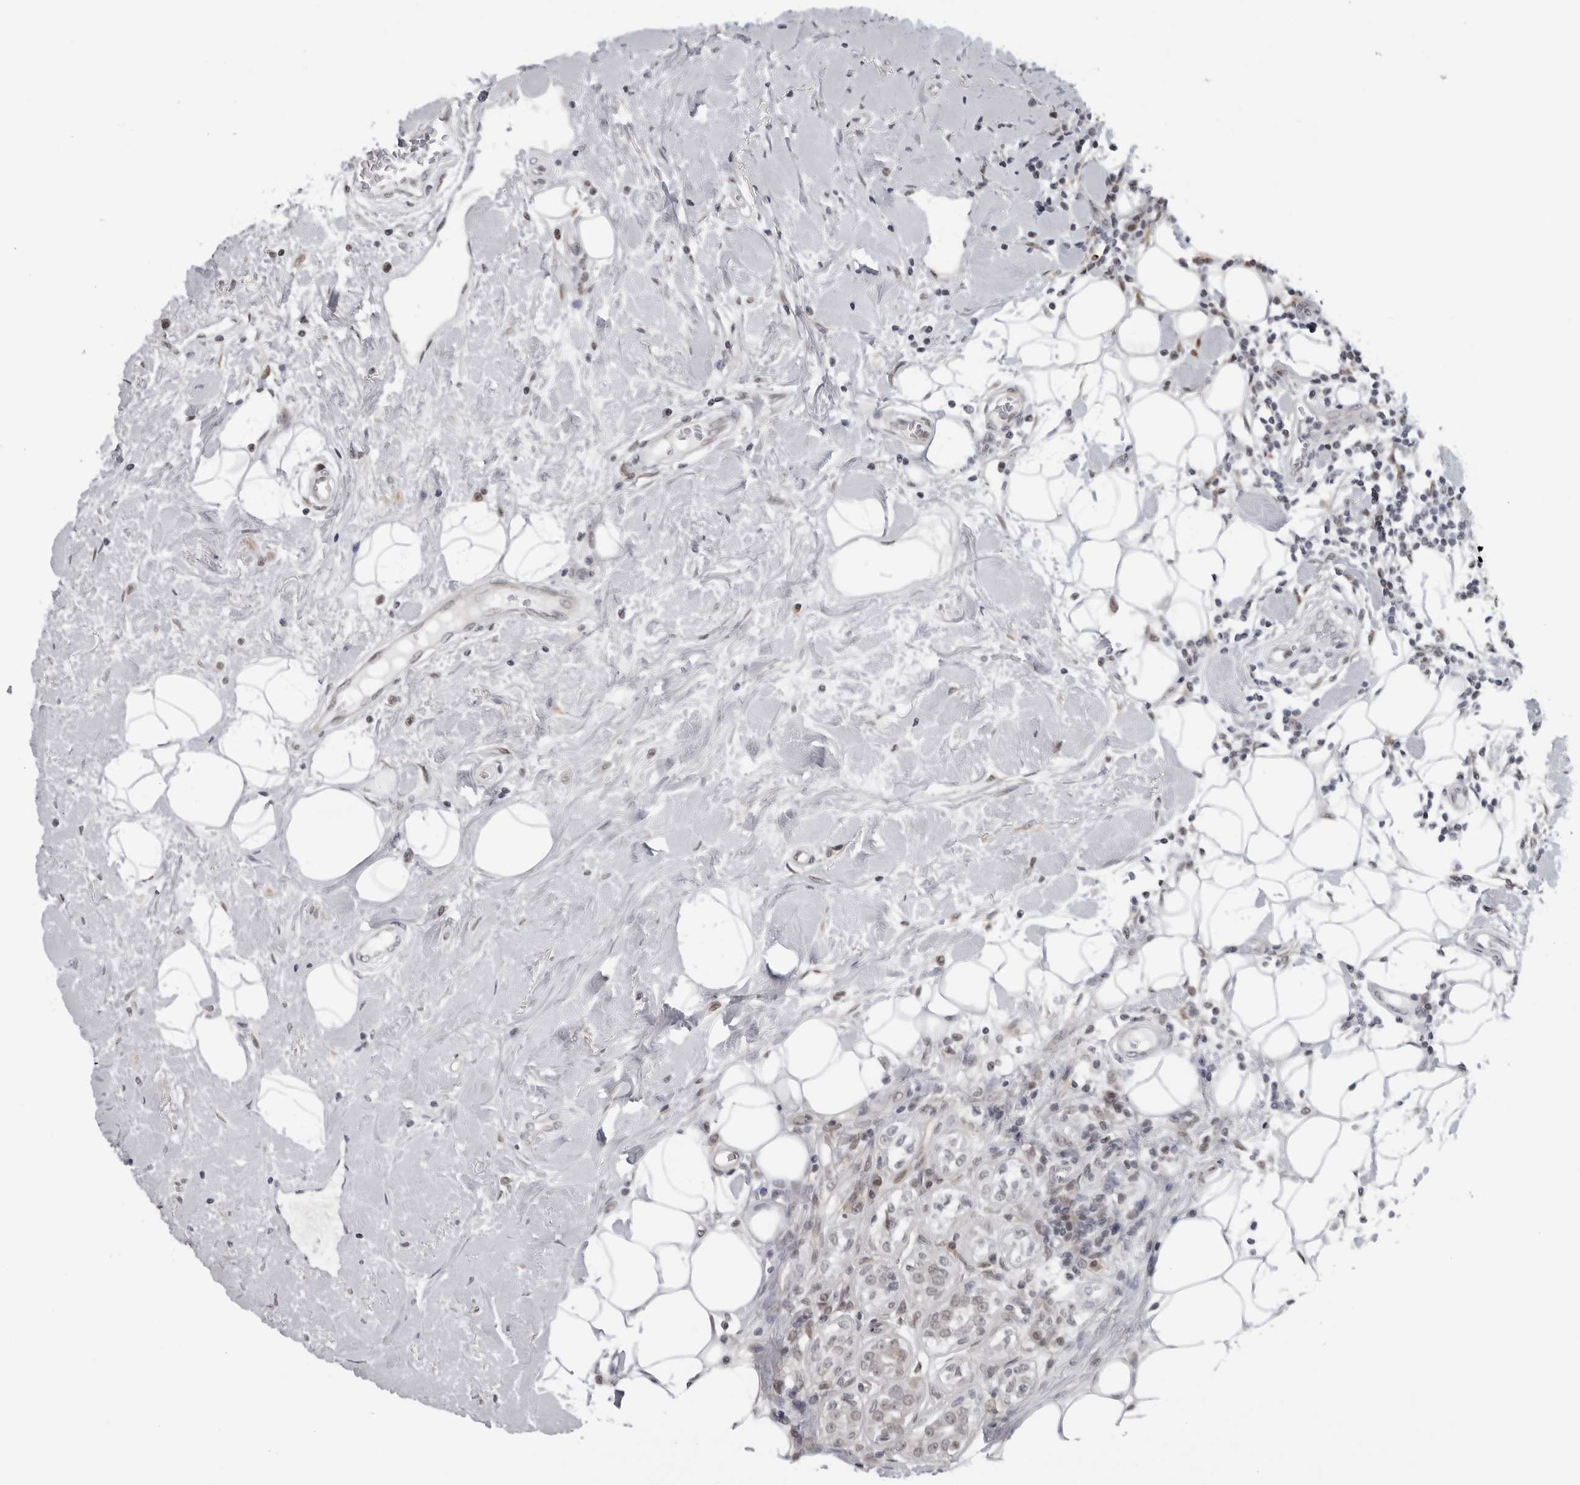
{"staining": {"intensity": "weak", "quantity": "<25%", "location": "nuclear"}, "tissue": "breast cancer", "cell_type": "Tumor cells", "image_type": "cancer", "snomed": [{"axis": "morphology", "description": "Duct carcinoma"}, {"axis": "topography", "description": "Breast"}], "caption": "Immunohistochemistry of human breast invasive ductal carcinoma exhibits no expression in tumor cells. The staining was performed using DAB to visualize the protein expression in brown, while the nuclei were stained in blue with hematoxylin (Magnification: 20x).", "gene": "MAF", "patient": {"sex": "female", "age": 27}}